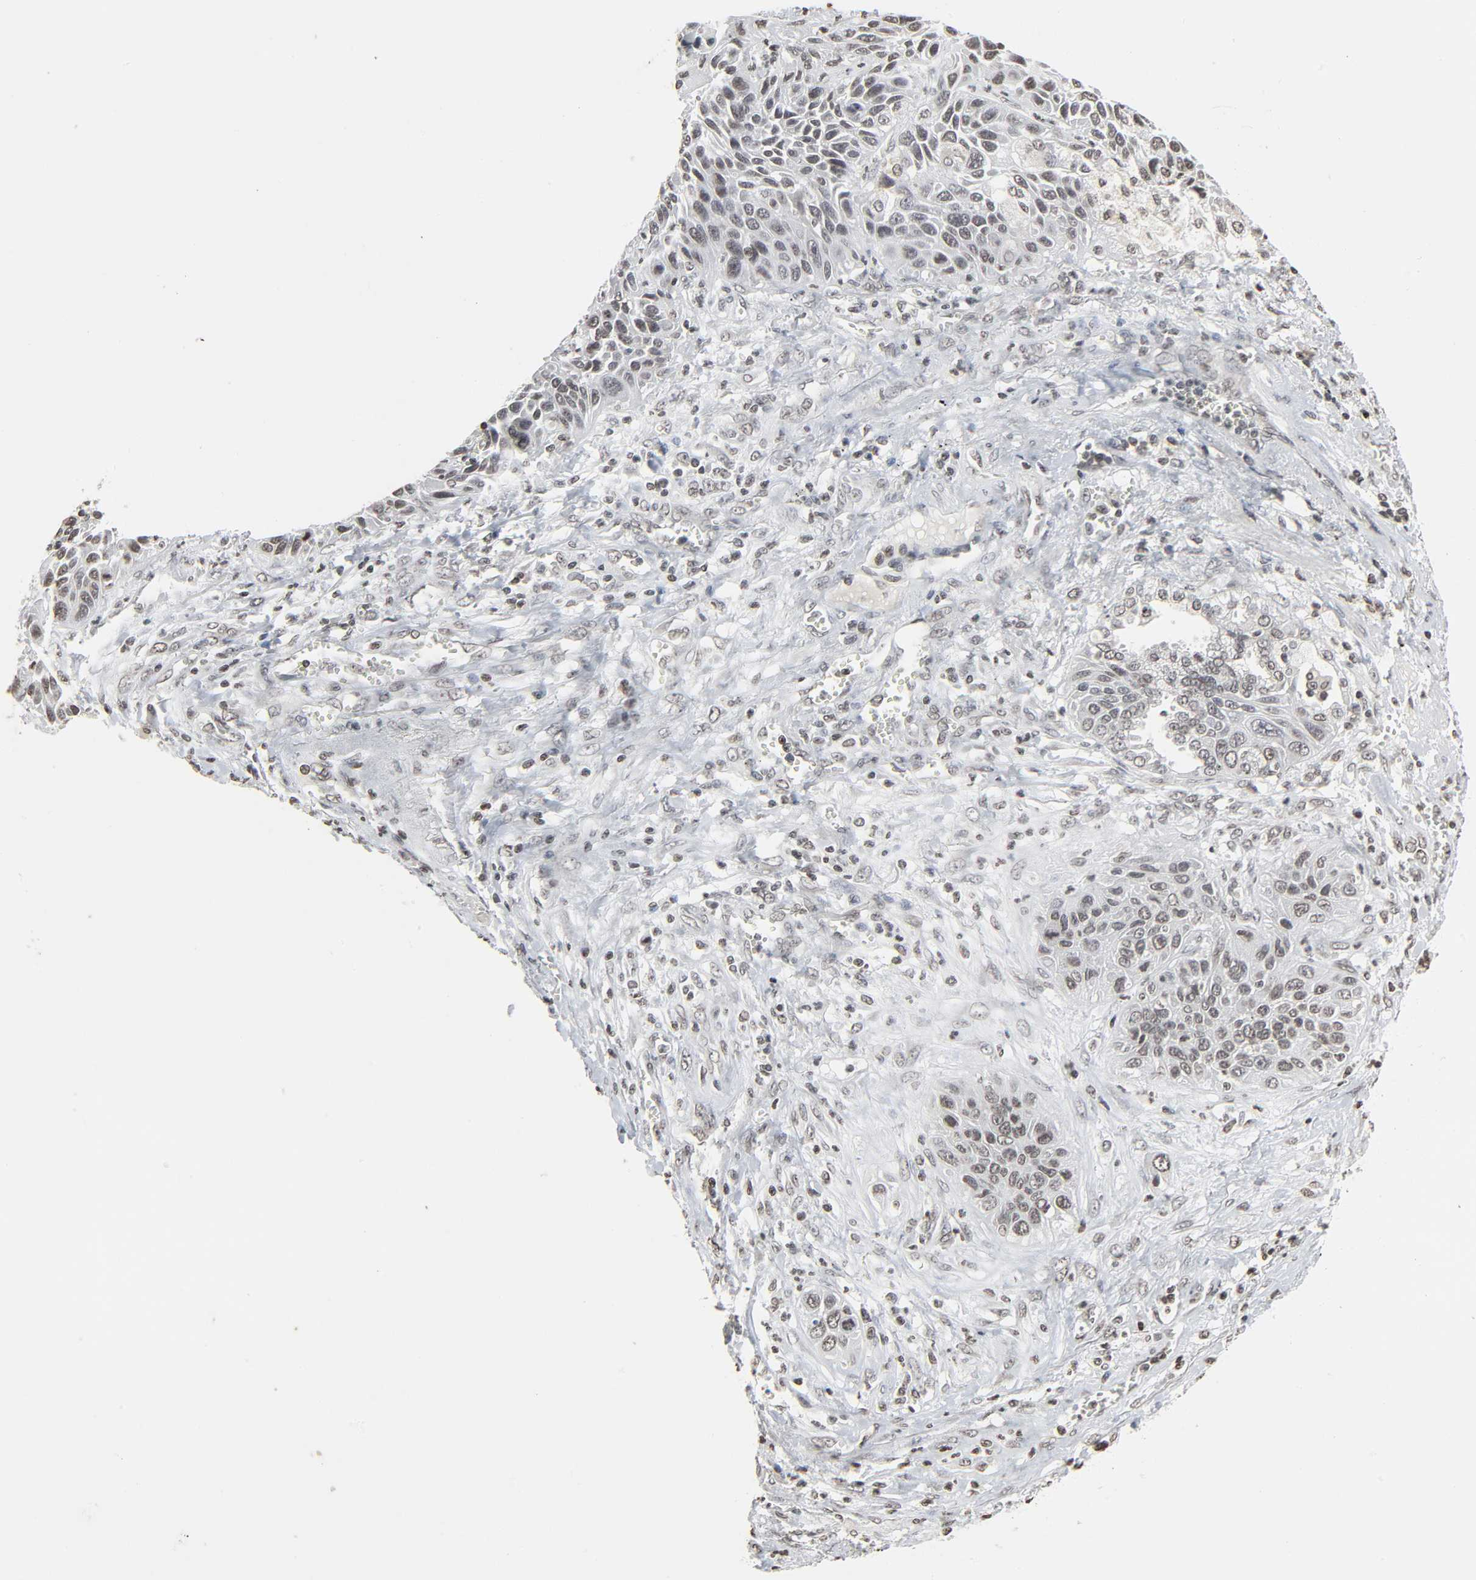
{"staining": {"intensity": "weak", "quantity": ">75%", "location": "nuclear"}, "tissue": "lung cancer", "cell_type": "Tumor cells", "image_type": "cancer", "snomed": [{"axis": "morphology", "description": "Squamous cell carcinoma, NOS"}, {"axis": "topography", "description": "Lung"}], "caption": "A brown stain shows weak nuclear staining of a protein in squamous cell carcinoma (lung) tumor cells. (IHC, brightfield microscopy, high magnification).", "gene": "ELAVL1", "patient": {"sex": "female", "age": 76}}